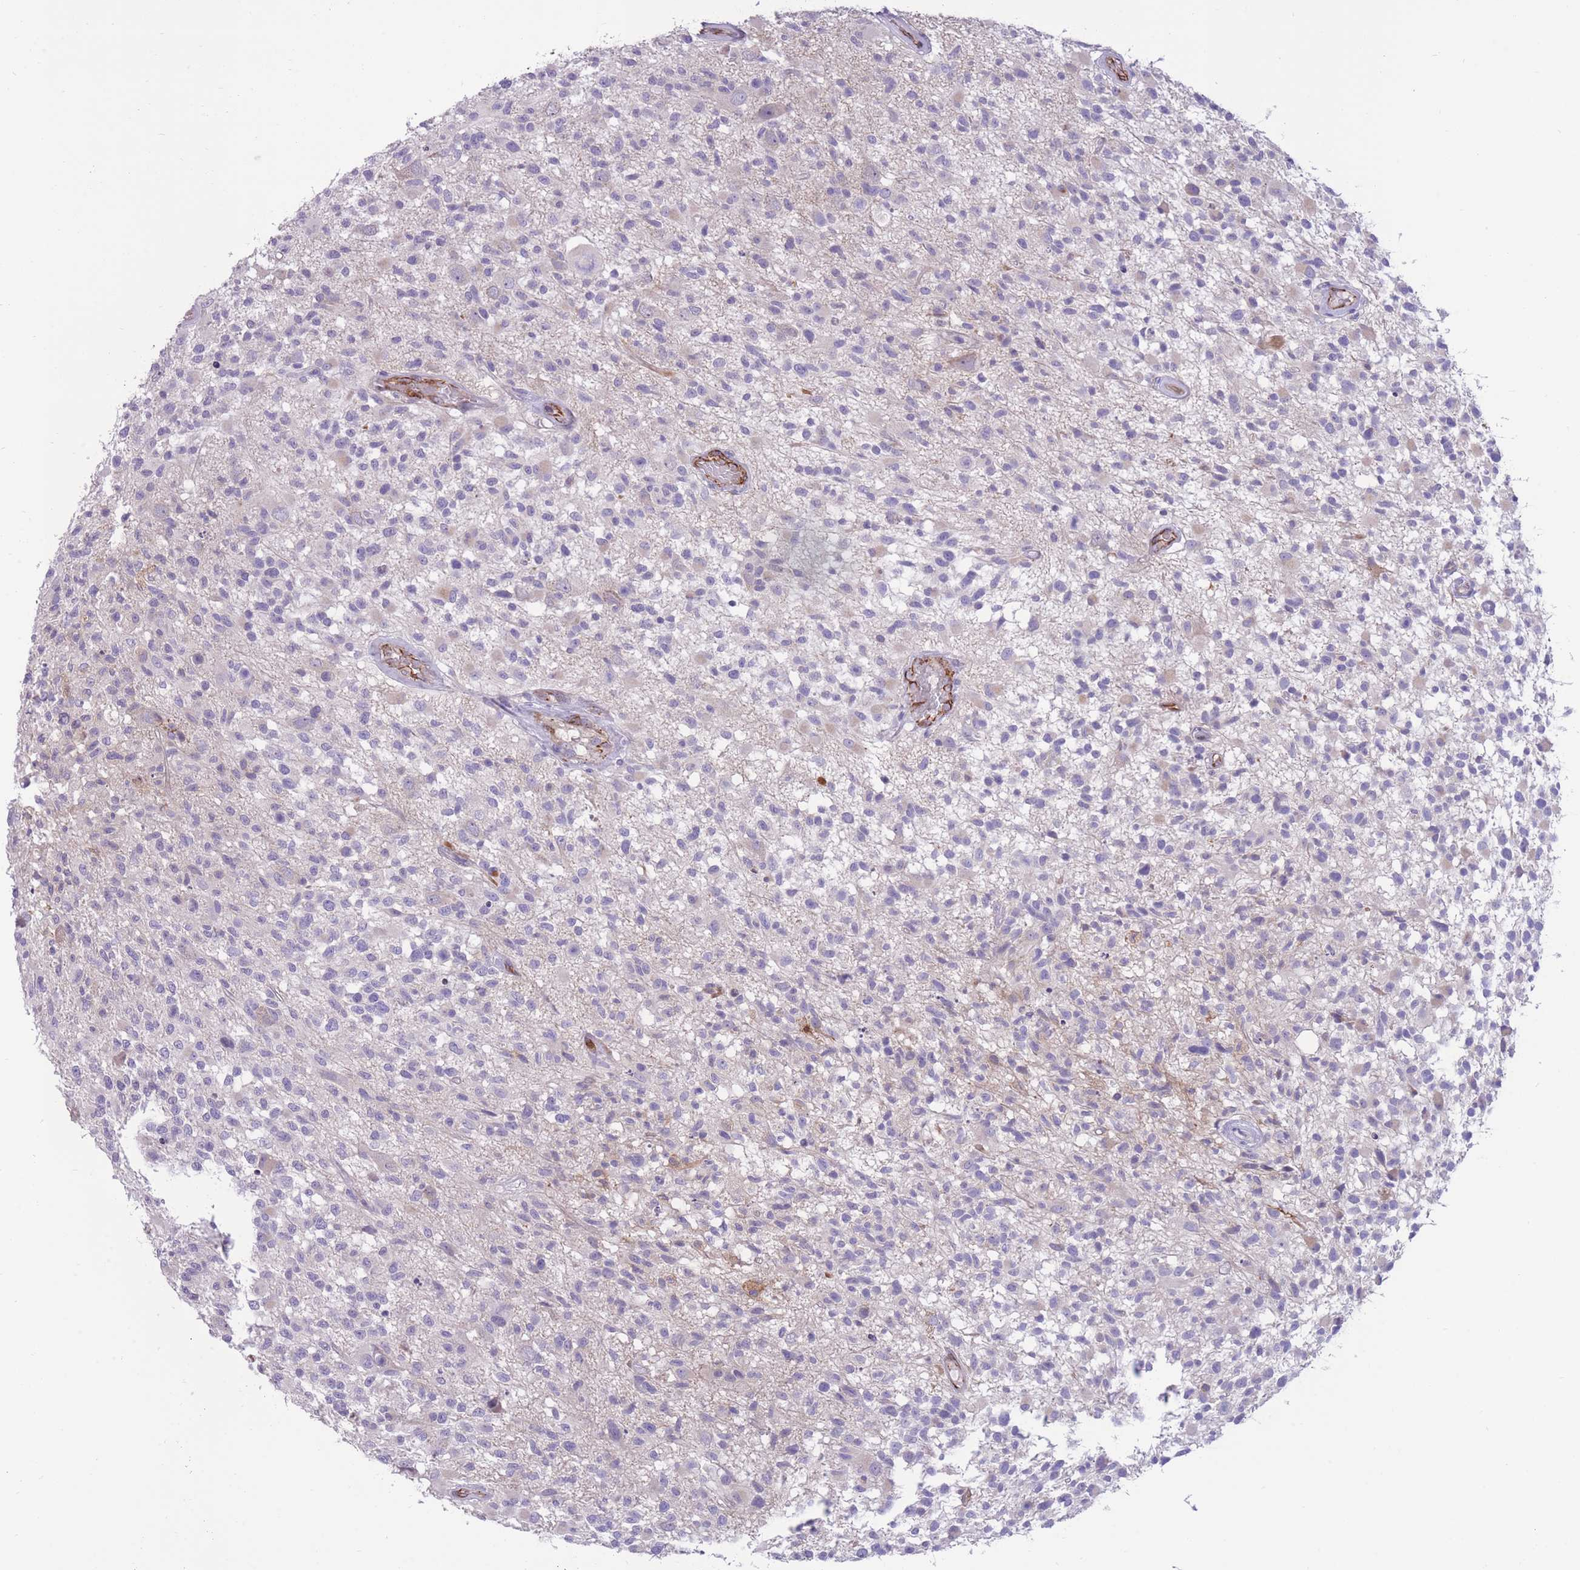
{"staining": {"intensity": "negative", "quantity": "none", "location": "none"}, "tissue": "glioma", "cell_type": "Tumor cells", "image_type": "cancer", "snomed": [{"axis": "morphology", "description": "Glioma, malignant, High grade"}, {"axis": "morphology", "description": "Glioblastoma, NOS"}, {"axis": "topography", "description": "Brain"}], "caption": "Immunohistochemistry photomicrograph of neoplastic tissue: human glioblastoma stained with DAB (3,3'-diaminobenzidine) exhibits no significant protein positivity in tumor cells.", "gene": "RGS11", "patient": {"sex": "male", "age": 60}}